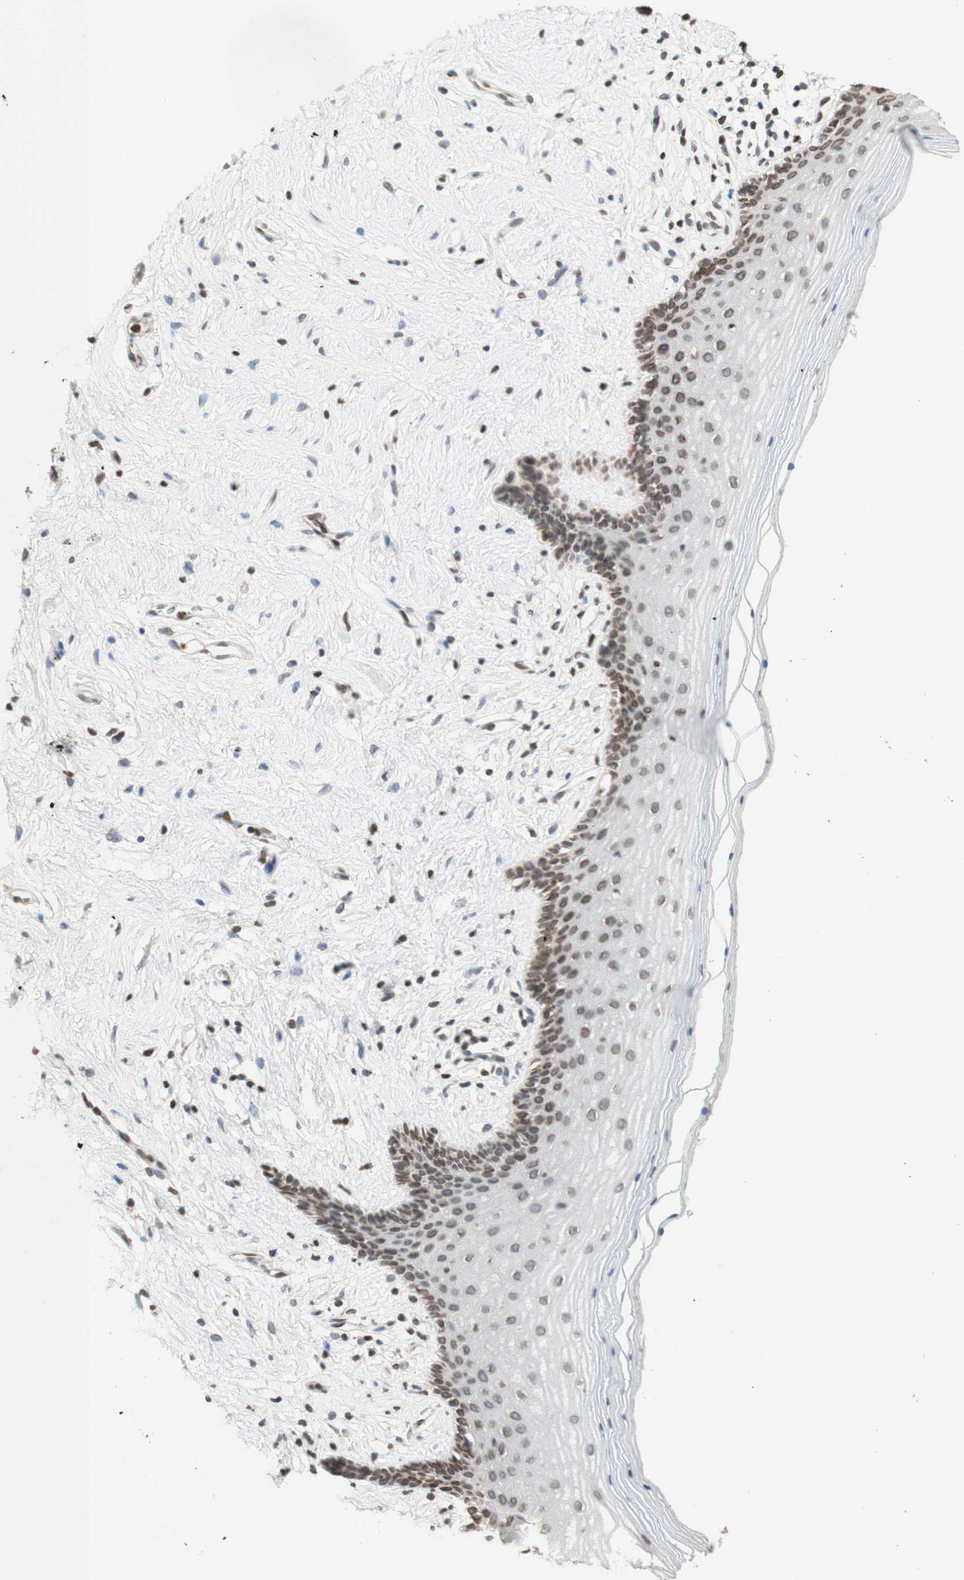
{"staining": {"intensity": "moderate", "quantity": "25%-75%", "location": "nuclear"}, "tissue": "vagina", "cell_type": "Squamous epithelial cells", "image_type": "normal", "snomed": [{"axis": "morphology", "description": "Normal tissue, NOS"}, {"axis": "topography", "description": "Vagina"}], "caption": "Vagina stained for a protein (brown) demonstrates moderate nuclear positive positivity in about 25%-75% of squamous epithelial cells.", "gene": "TMPO", "patient": {"sex": "female", "age": 44}}